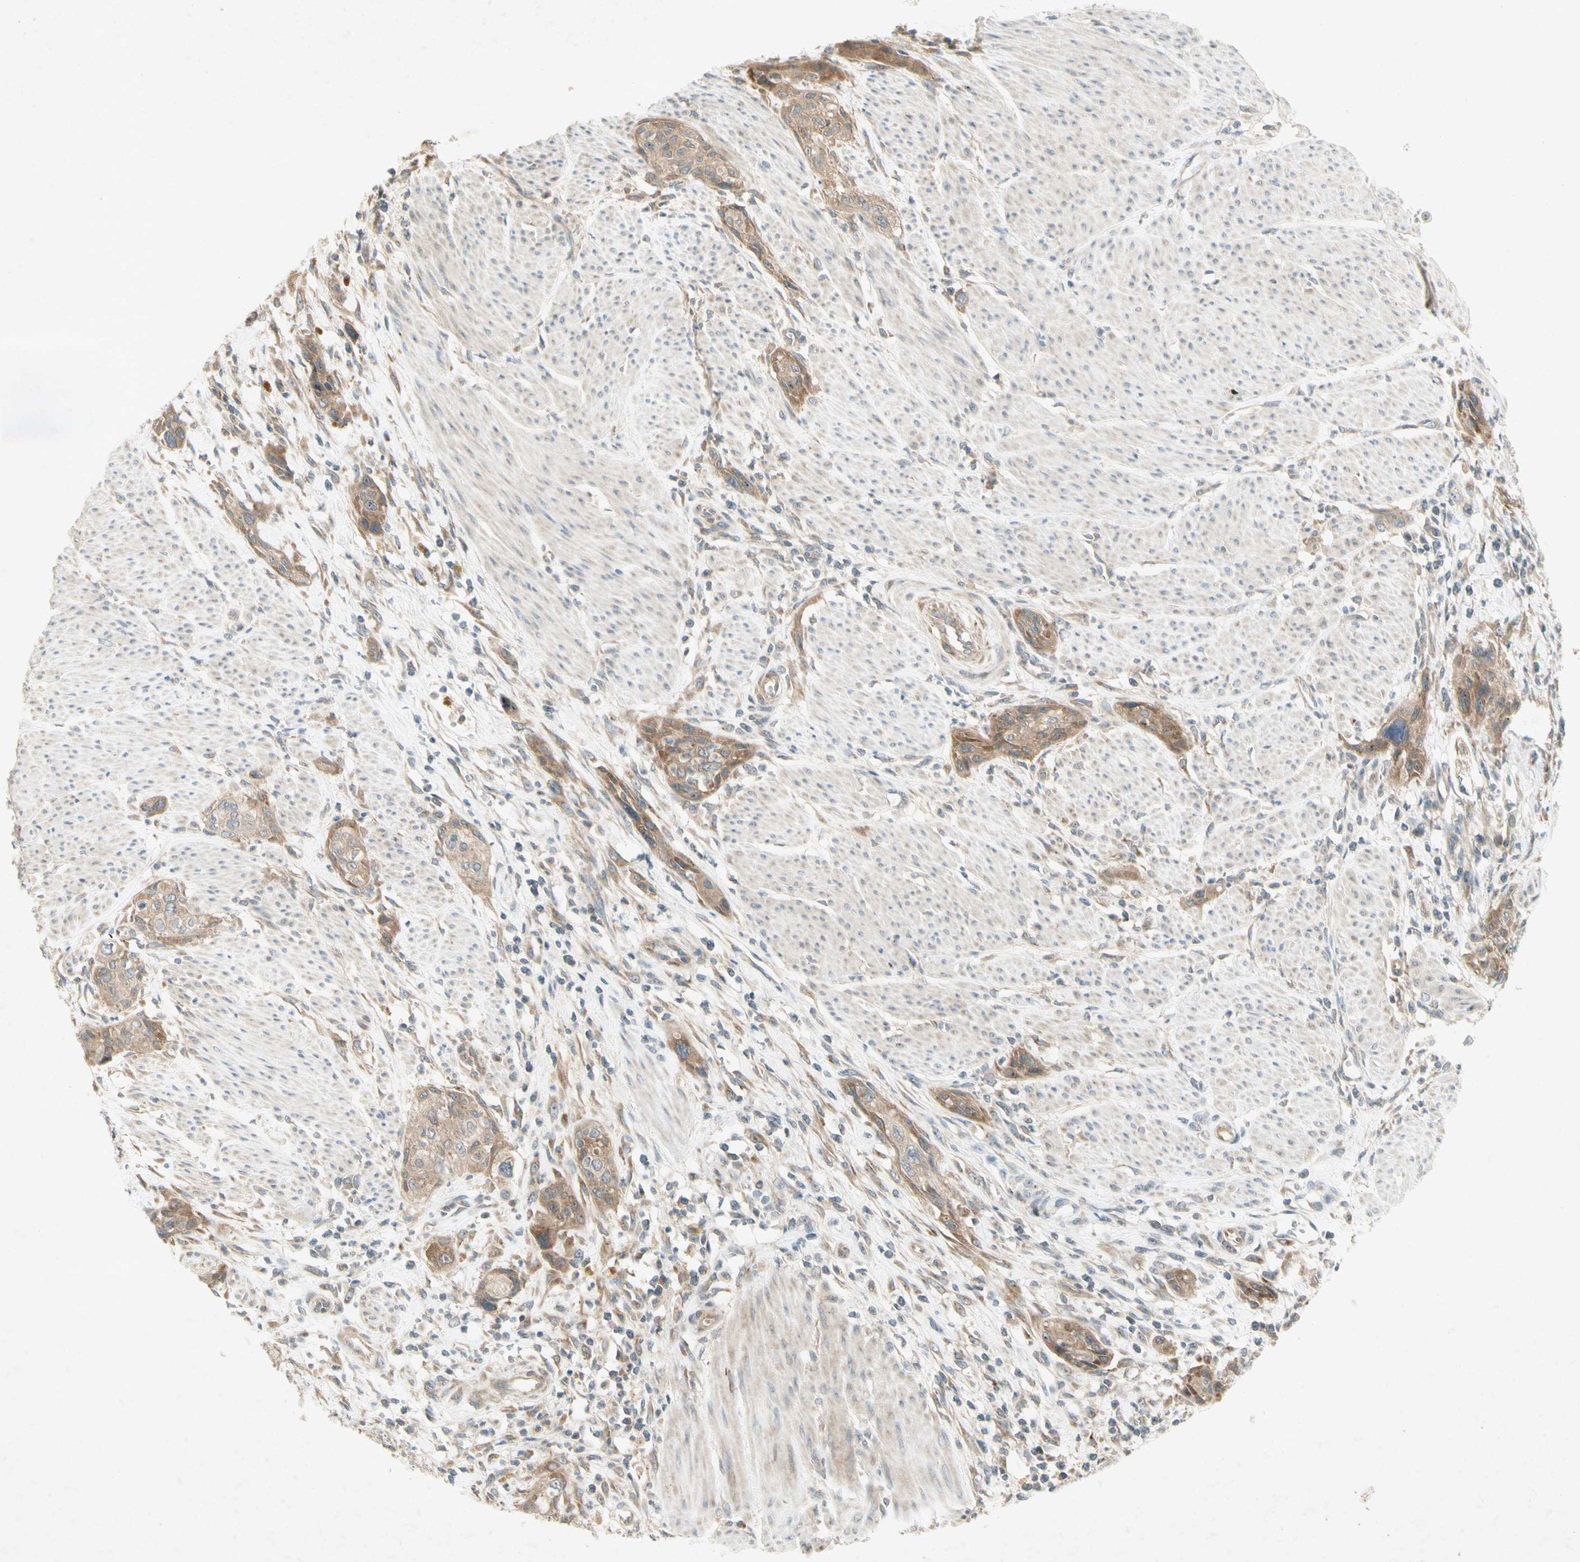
{"staining": {"intensity": "weak", "quantity": "25%-75%", "location": "cytoplasmic/membranous"}, "tissue": "urothelial cancer", "cell_type": "Tumor cells", "image_type": "cancer", "snomed": [{"axis": "morphology", "description": "Urothelial carcinoma, High grade"}, {"axis": "topography", "description": "Urinary bladder"}], "caption": "Immunohistochemical staining of urothelial carcinoma (high-grade) exhibits low levels of weak cytoplasmic/membranous protein expression in approximately 25%-75% of tumor cells. (Stains: DAB in brown, nuclei in blue, Microscopy: brightfield microscopy at high magnification).", "gene": "ETF1", "patient": {"sex": "male", "age": 35}}